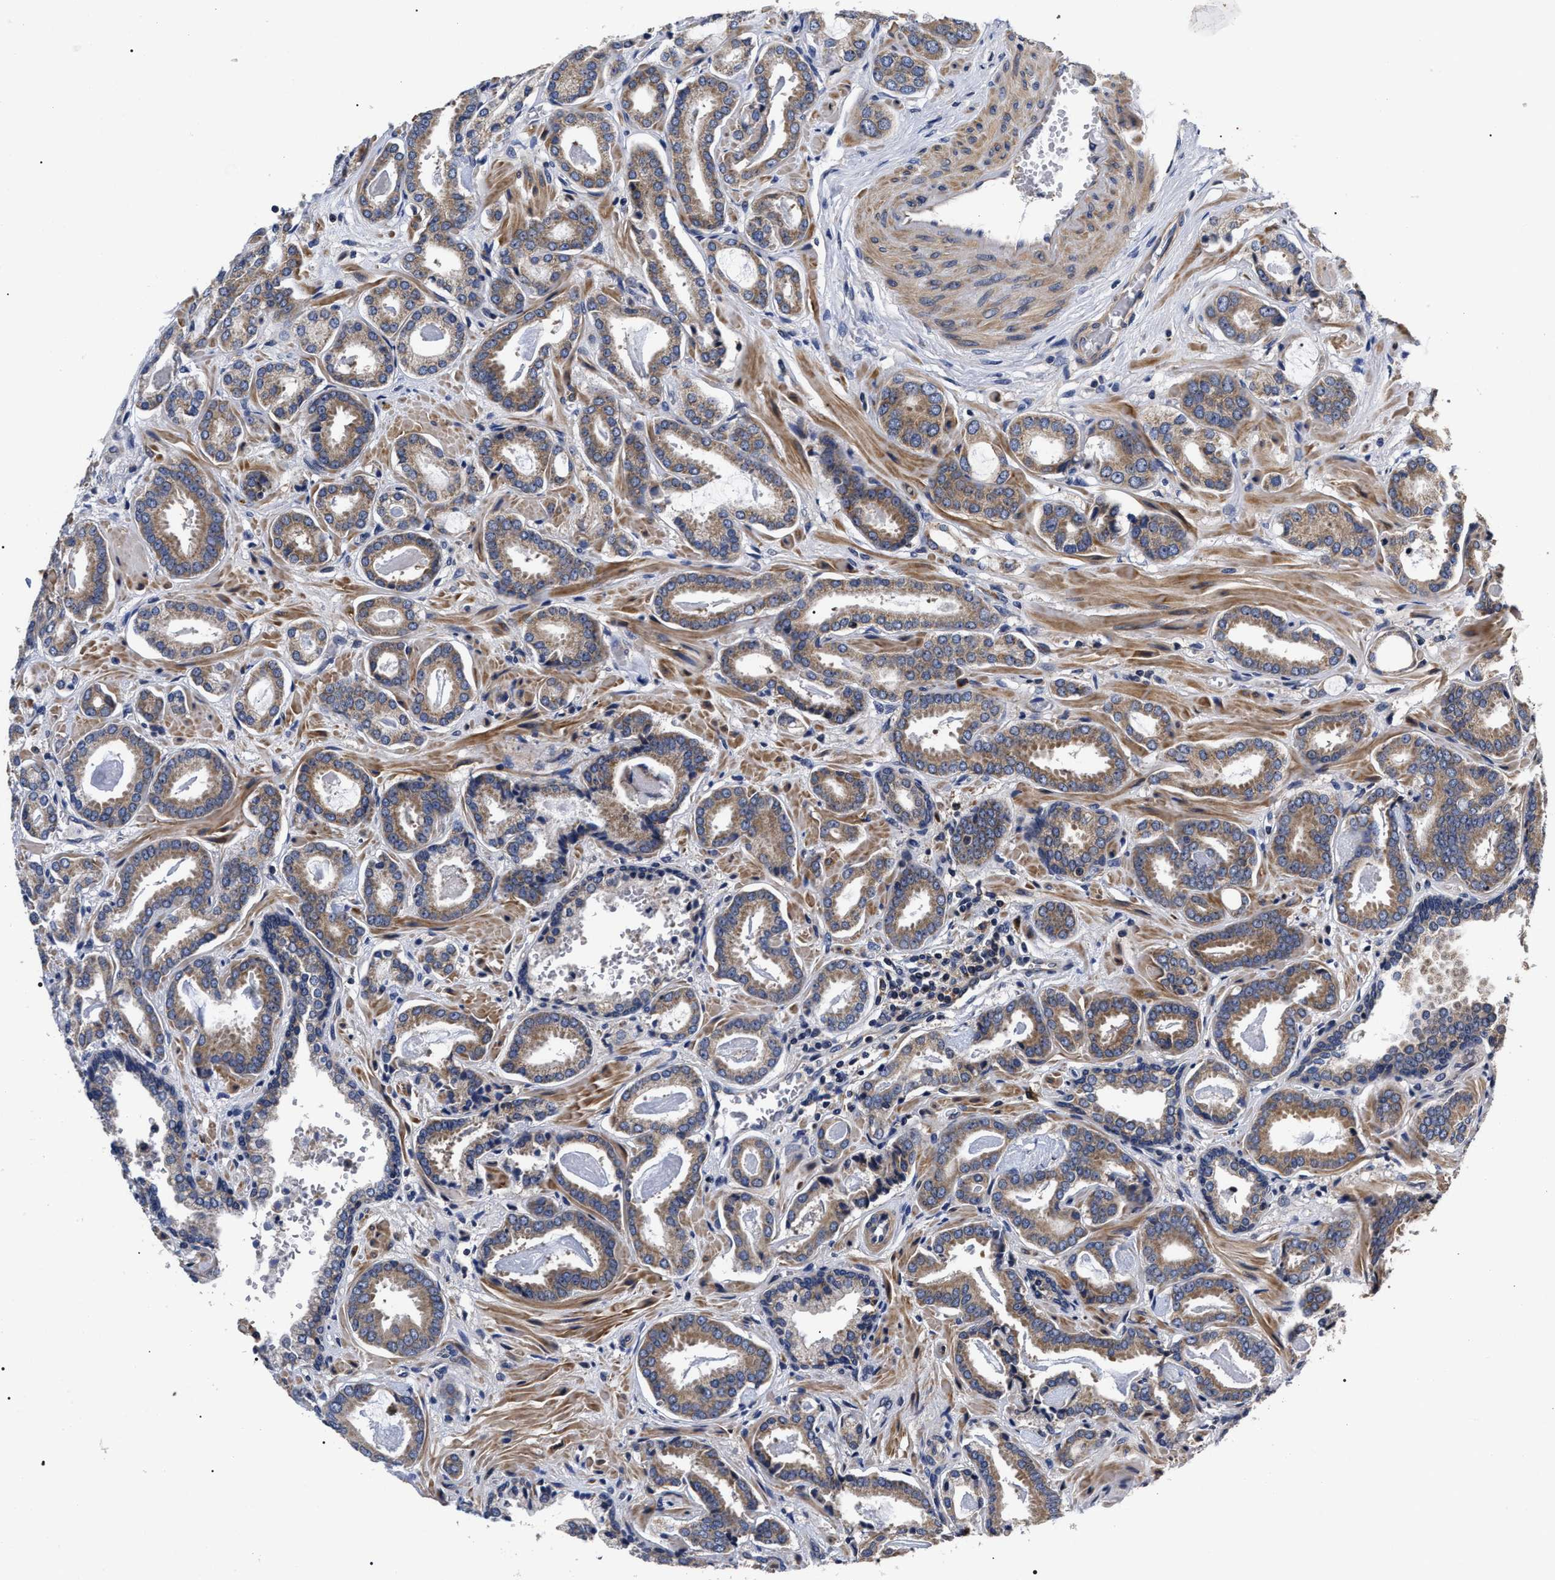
{"staining": {"intensity": "weak", "quantity": ">75%", "location": "cytoplasmic/membranous"}, "tissue": "prostate cancer", "cell_type": "Tumor cells", "image_type": "cancer", "snomed": [{"axis": "morphology", "description": "Adenocarcinoma, Low grade"}, {"axis": "topography", "description": "Prostate"}], "caption": "An immunohistochemistry image of tumor tissue is shown. Protein staining in brown shows weak cytoplasmic/membranous positivity in prostate cancer (adenocarcinoma (low-grade)) within tumor cells.", "gene": "MIS18A", "patient": {"sex": "male", "age": 53}}